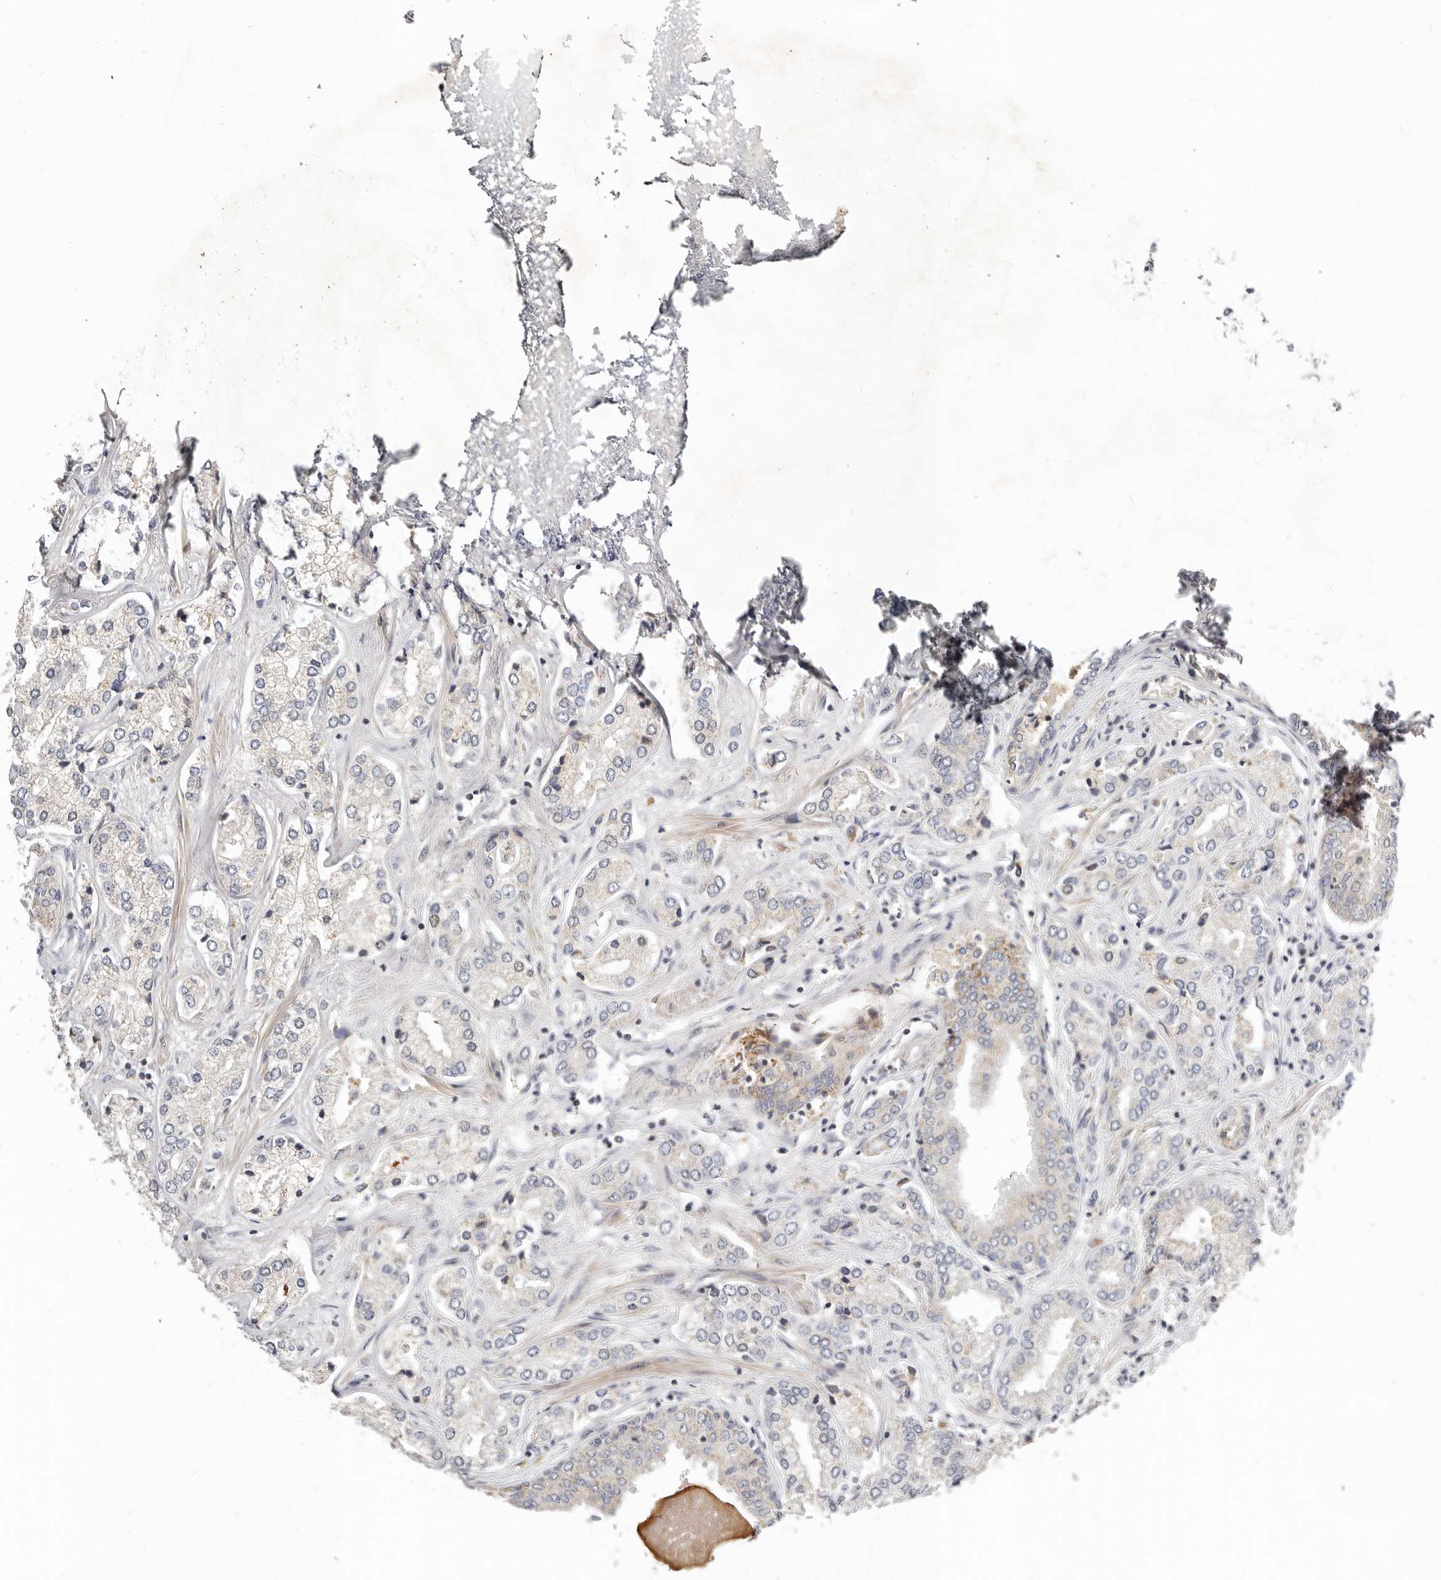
{"staining": {"intensity": "negative", "quantity": "none", "location": "none"}, "tissue": "prostate cancer", "cell_type": "Tumor cells", "image_type": "cancer", "snomed": [{"axis": "morphology", "description": "Adenocarcinoma, High grade"}, {"axis": "topography", "description": "Prostate"}], "caption": "The histopathology image demonstrates no significant staining in tumor cells of prostate cancer.", "gene": "MICALL2", "patient": {"sex": "male", "age": 66}}